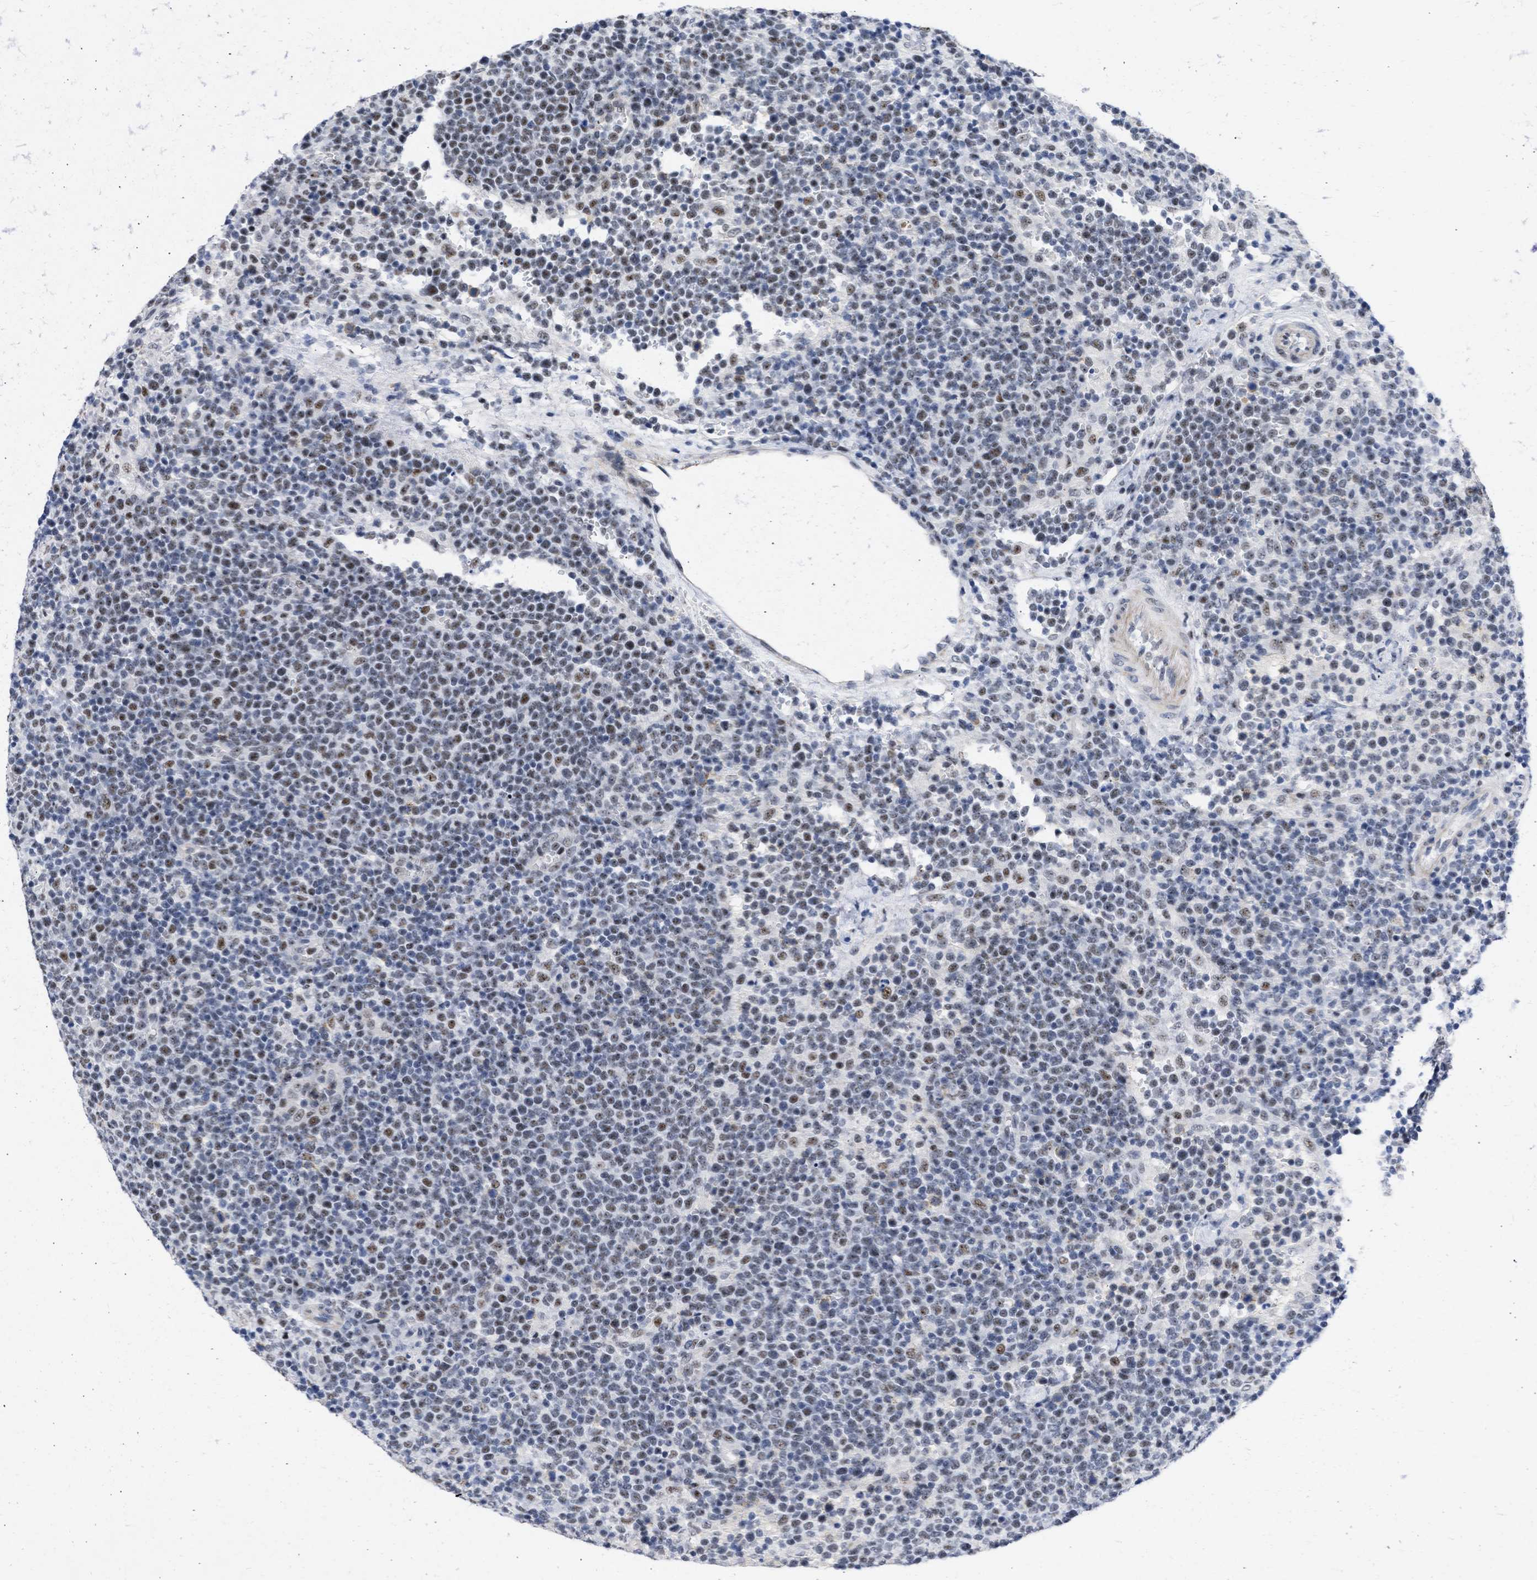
{"staining": {"intensity": "moderate", "quantity": ">75%", "location": "nuclear"}, "tissue": "lymphoma", "cell_type": "Tumor cells", "image_type": "cancer", "snomed": [{"axis": "morphology", "description": "Malignant lymphoma, non-Hodgkin's type, High grade"}, {"axis": "topography", "description": "Lymph node"}], "caption": "Protein expression analysis of human lymphoma reveals moderate nuclear staining in approximately >75% of tumor cells. Using DAB (3,3'-diaminobenzidine) (brown) and hematoxylin (blue) stains, captured at high magnification using brightfield microscopy.", "gene": "DDX41", "patient": {"sex": "male", "age": 61}}